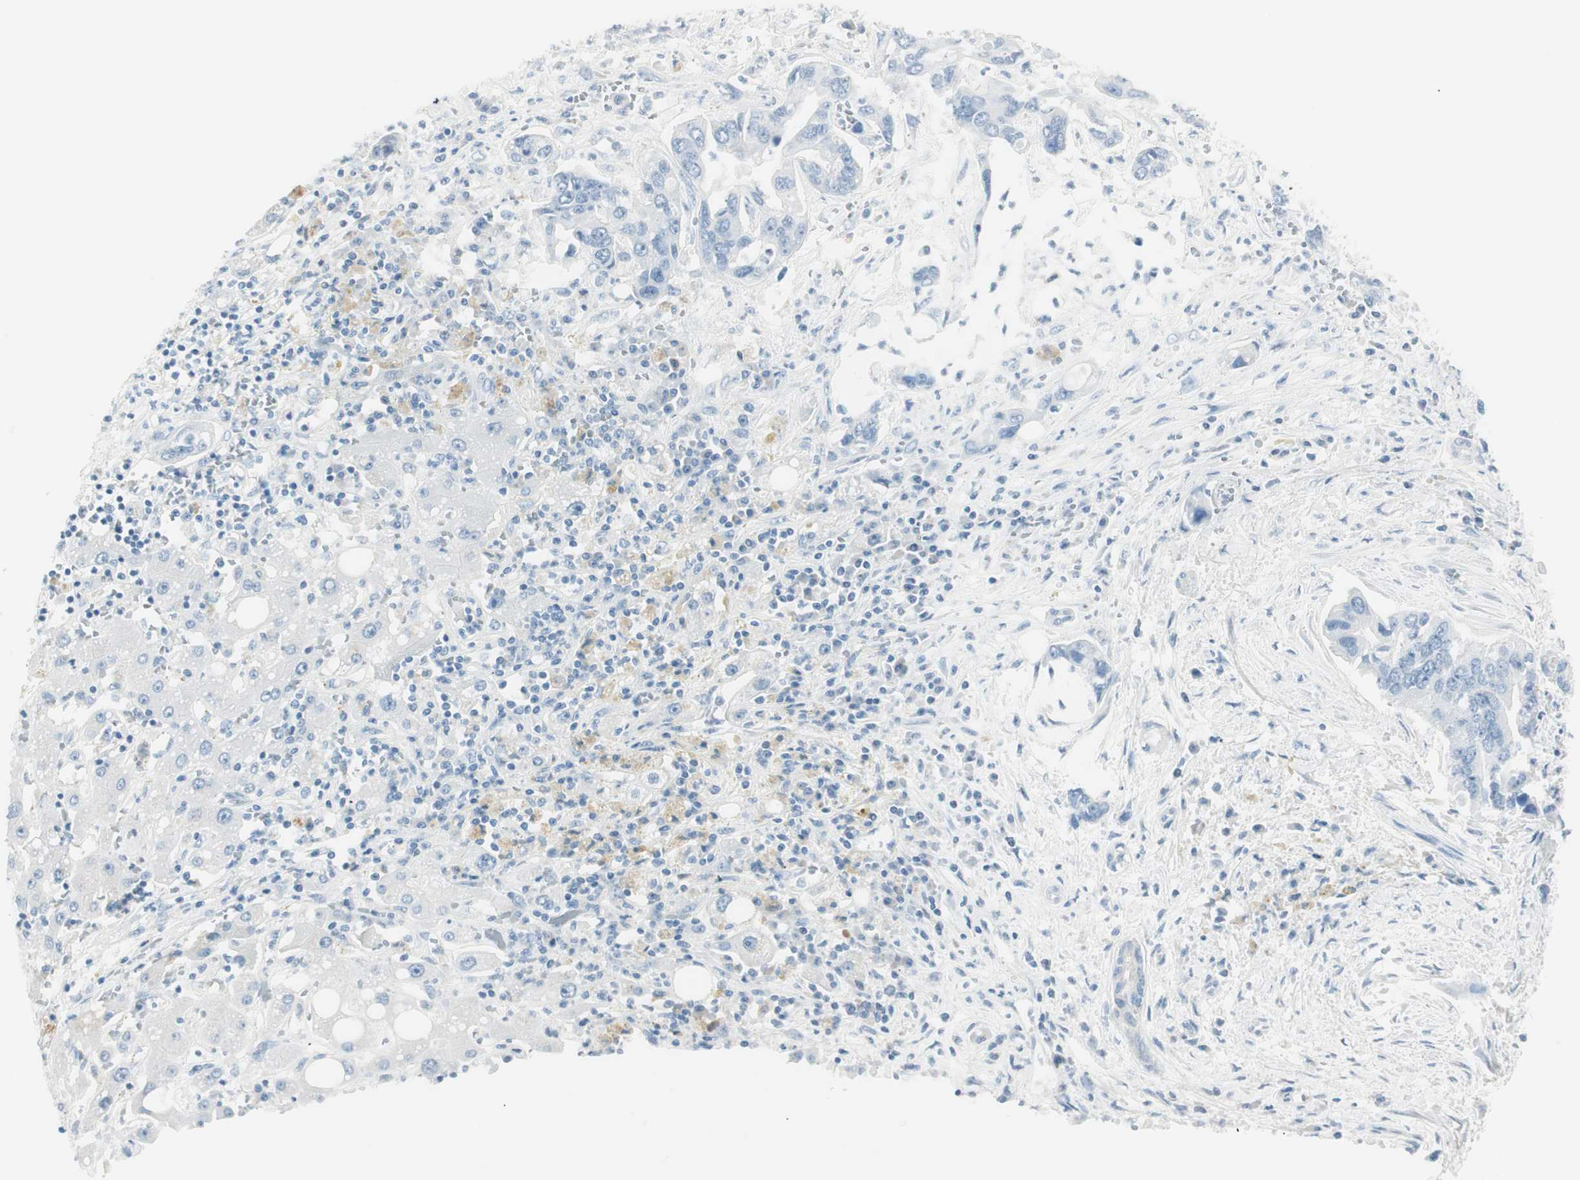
{"staining": {"intensity": "negative", "quantity": "none", "location": "none"}, "tissue": "liver cancer", "cell_type": "Tumor cells", "image_type": "cancer", "snomed": [{"axis": "morphology", "description": "Cholangiocarcinoma"}, {"axis": "topography", "description": "Liver"}], "caption": "This is an immunohistochemistry (IHC) micrograph of human liver cholangiocarcinoma. There is no expression in tumor cells.", "gene": "ITLN2", "patient": {"sex": "female", "age": 65}}